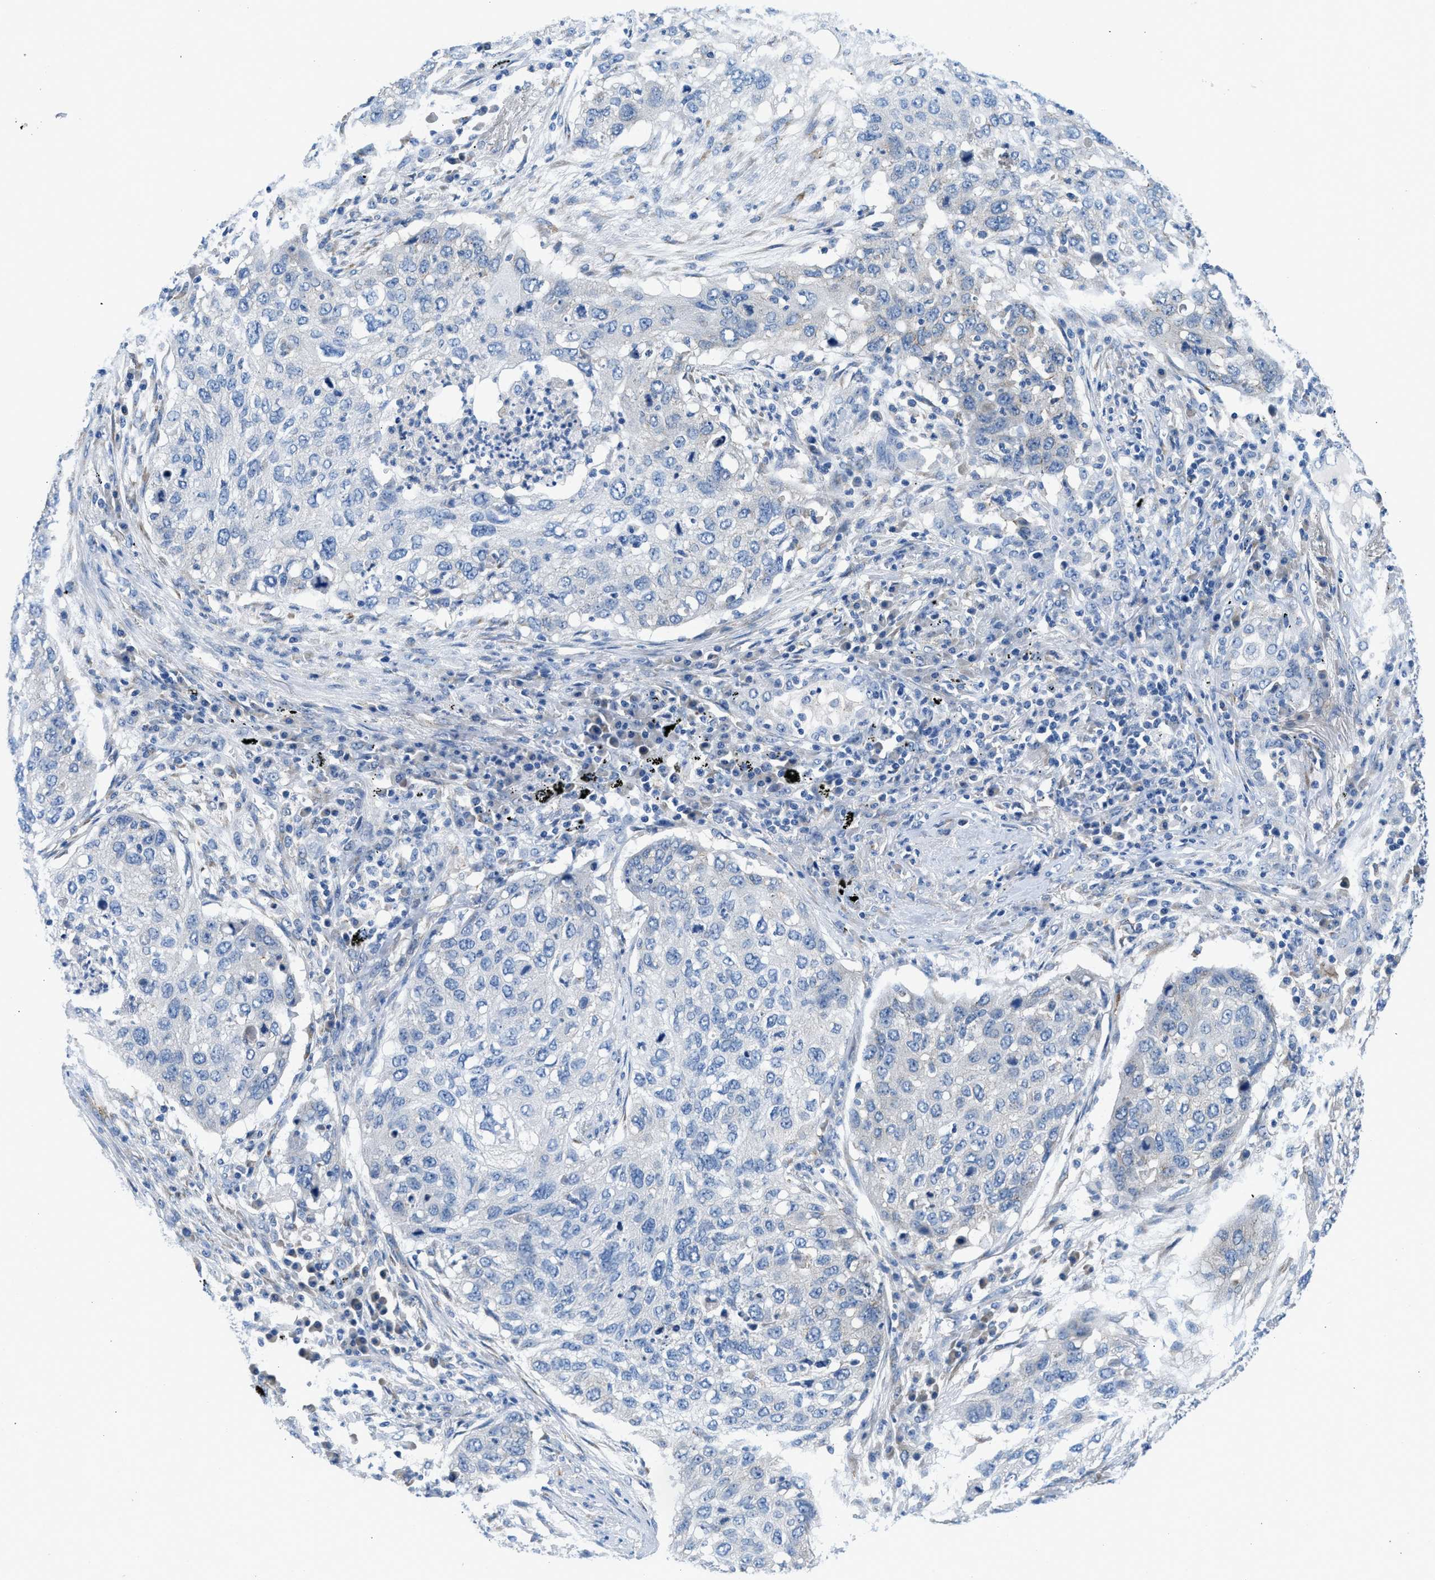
{"staining": {"intensity": "negative", "quantity": "none", "location": "none"}, "tissue": "lung cancer", "cell_type": "Tumor cells", "image_type": "cancer", "snomed": [{"axis": "morphology", "description": "Squamous cell carcinoma, NOS"}, {"axis": "topography", "description": "Lung"}], "caption": "Immunohistochemical staining of lung cancer (squamous cell carcinoma) demonstrates no significant positivity in tumor cells.", "gene": "BNC2", "patient": {"sex": "female", "age": 63}}